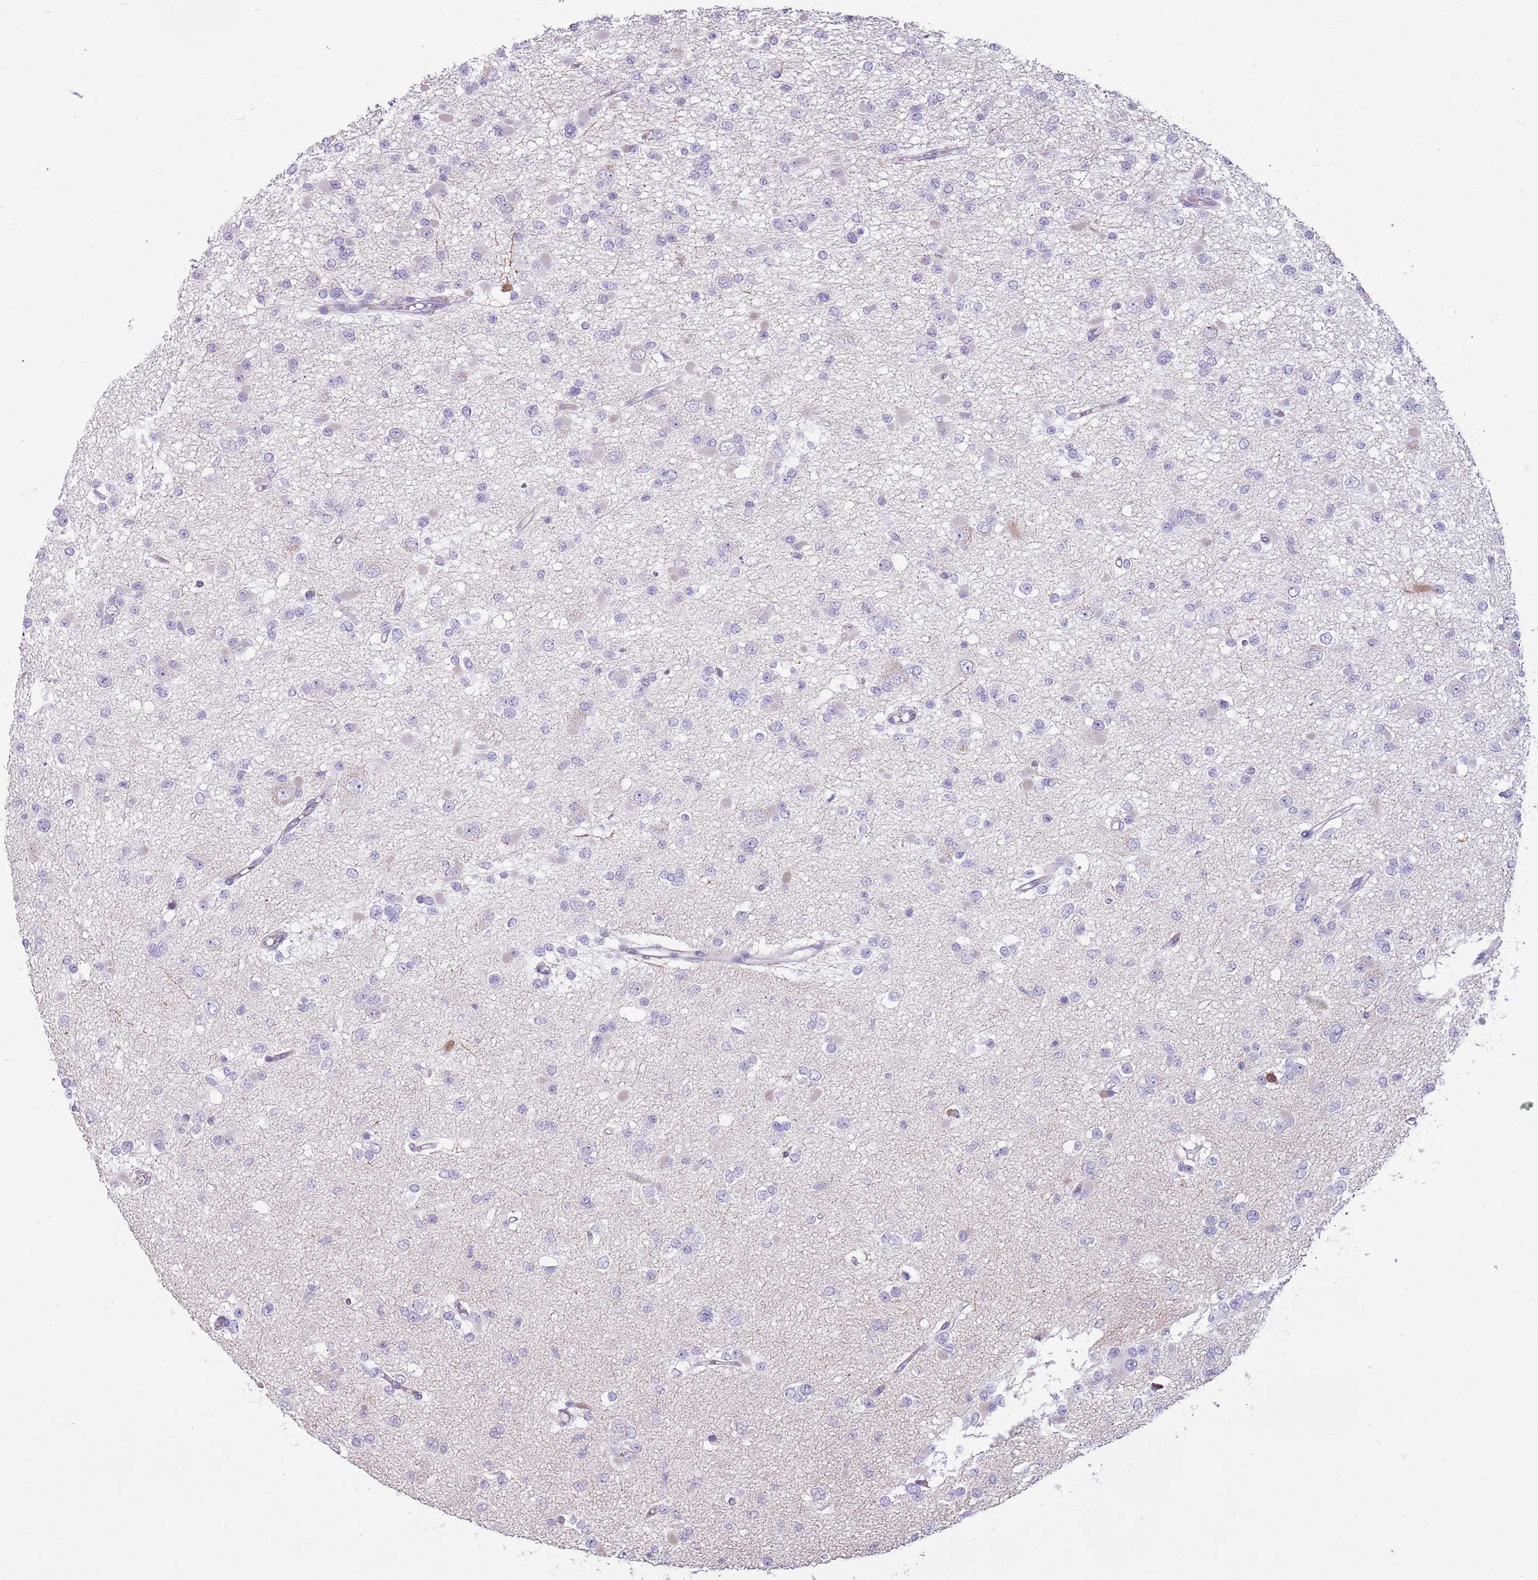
{"staining": {"intensity": "negative", "quantity": "none", "location": "none"}, "tissue": "glioma", "cell_type": "Tumor cells", "image_type": "cancer", "snomed": [{"axis": "morphology", "description": "Glioma, malignant, Low grade"}, {"axis": "topography", "description": "Brain"}], "caption": "DAB (3,3'-diaminobenzidine) immunohistochemical staining of human low-grade glioma (malignant) reveals no significant staining in tumor cells.", "gene": "CNPPD1", "patient": {"sex": "female", "age": 22}}